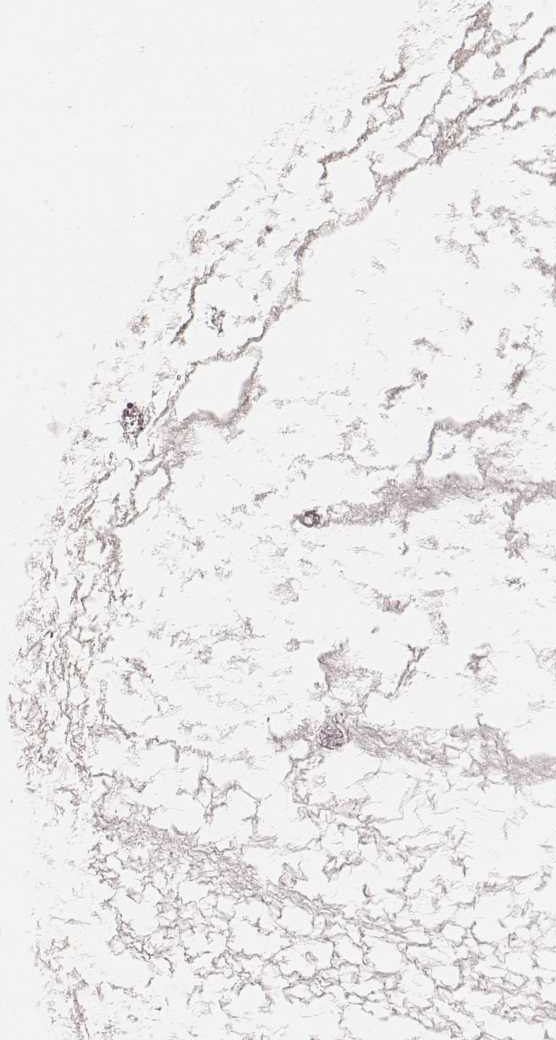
{"staining": {"intensity": "negative", "quantity": "none", "location": "none"}, "tissue": "ovarian cancer", "cell_type": "Tumor cells", "image_type": "cancer", "snomed": [{"axis": "morphology", "description": "Cystadenocarcinoma, mucinous, NOS"}, {"axis": "topography", "description": "Ovary"}], "caption": "Immunohistochemistry of ovarian mucinous cystadenocarcinoma exhibits no expression in tumor cells. Brightfield microscopy of immunohistochemistry (IHC) stained with DAB (brown) and hematoxylin (blue), captured at high magnification.", "gene": "CD8A", "patient": {"sex": "female", "age": 41}}